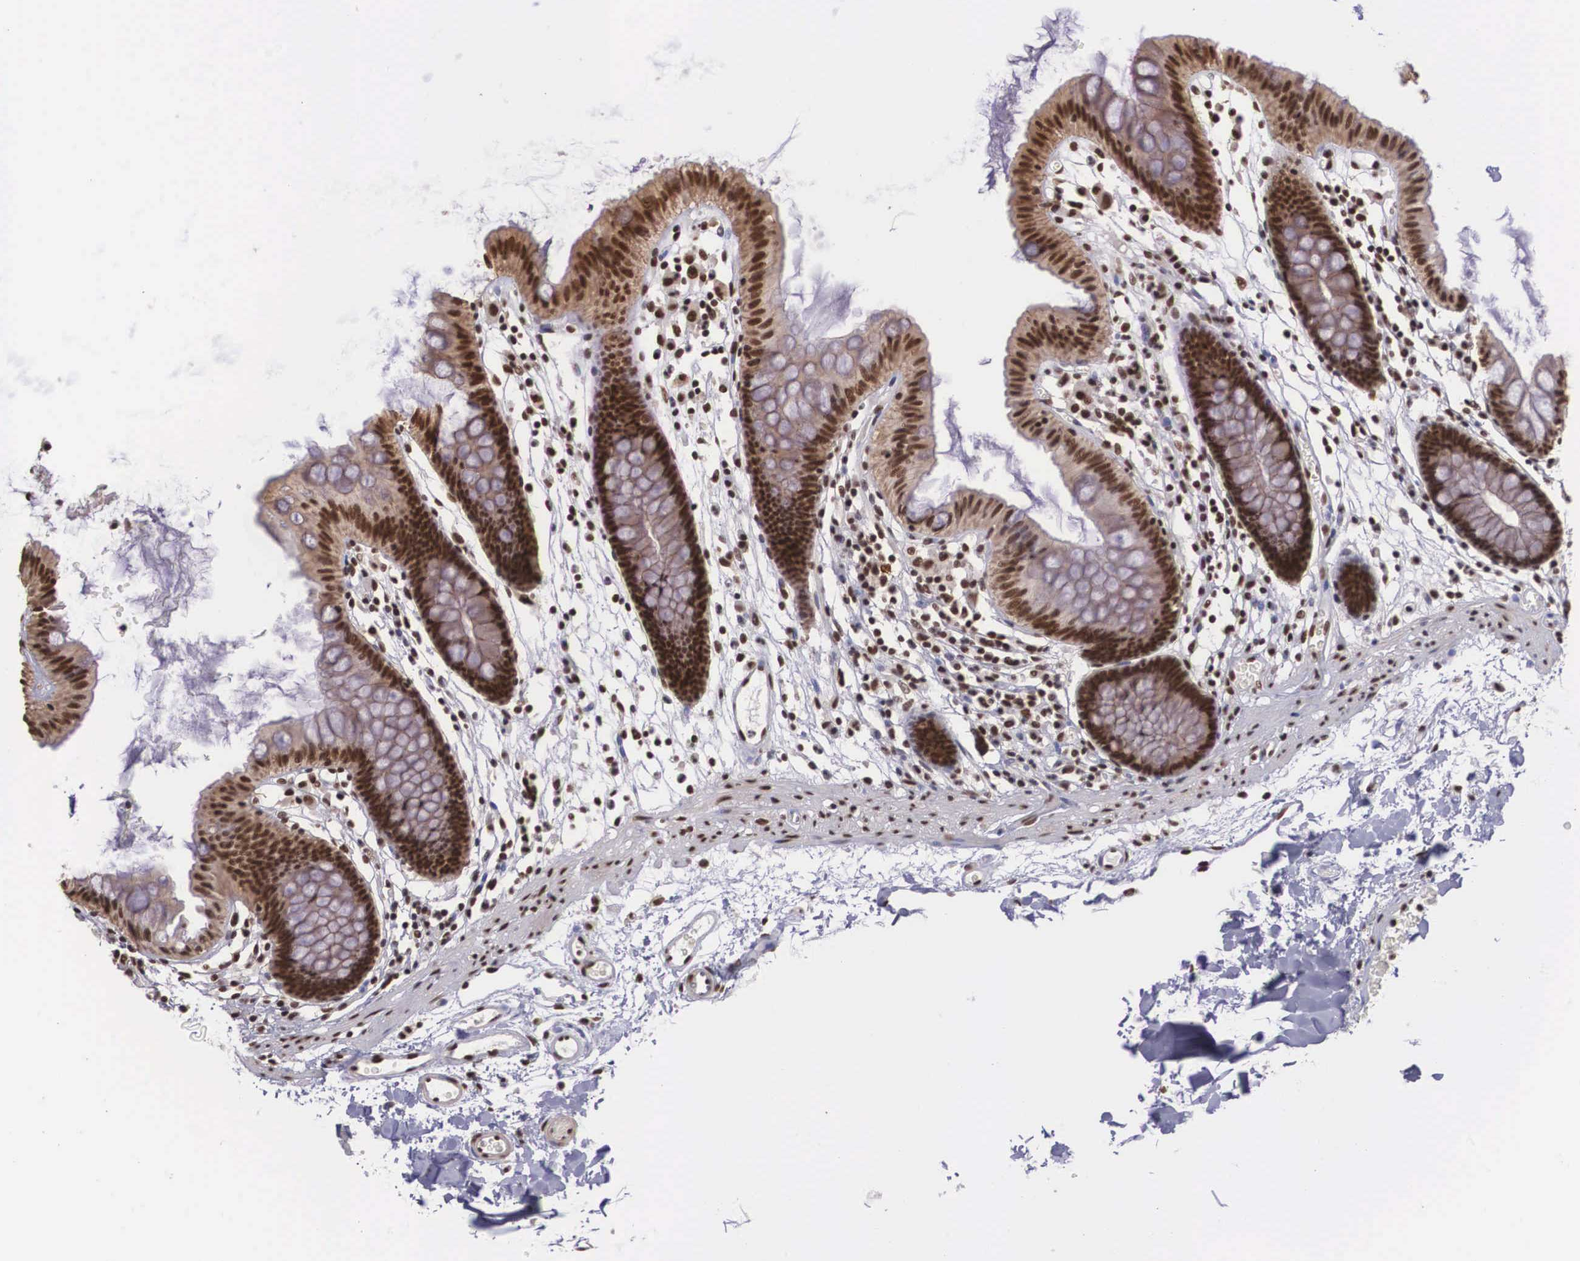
{"staining": {"intensity": "strong", "quantity": ">75%", "location": "nuclear"}, "tissue": "colon", "cell_type": "Endothelial cells", "image_type": "normal", "snomed": [{"axis": "morphology", "description": "Normal tissue, NOS"}, {"axis": "topography", "description": "Colon"}], "caption": "Unremarkable colon exhibits strong nuclear expression in approximately >75% of endothelial cells, visualized by immunohistochemistry. Immunohistochemistry (ihc) stains the protein of interest in brown and the nuclei are stained blue.", "gene": "POLR2F", "patient": {"sex": "male", "age": 54}}